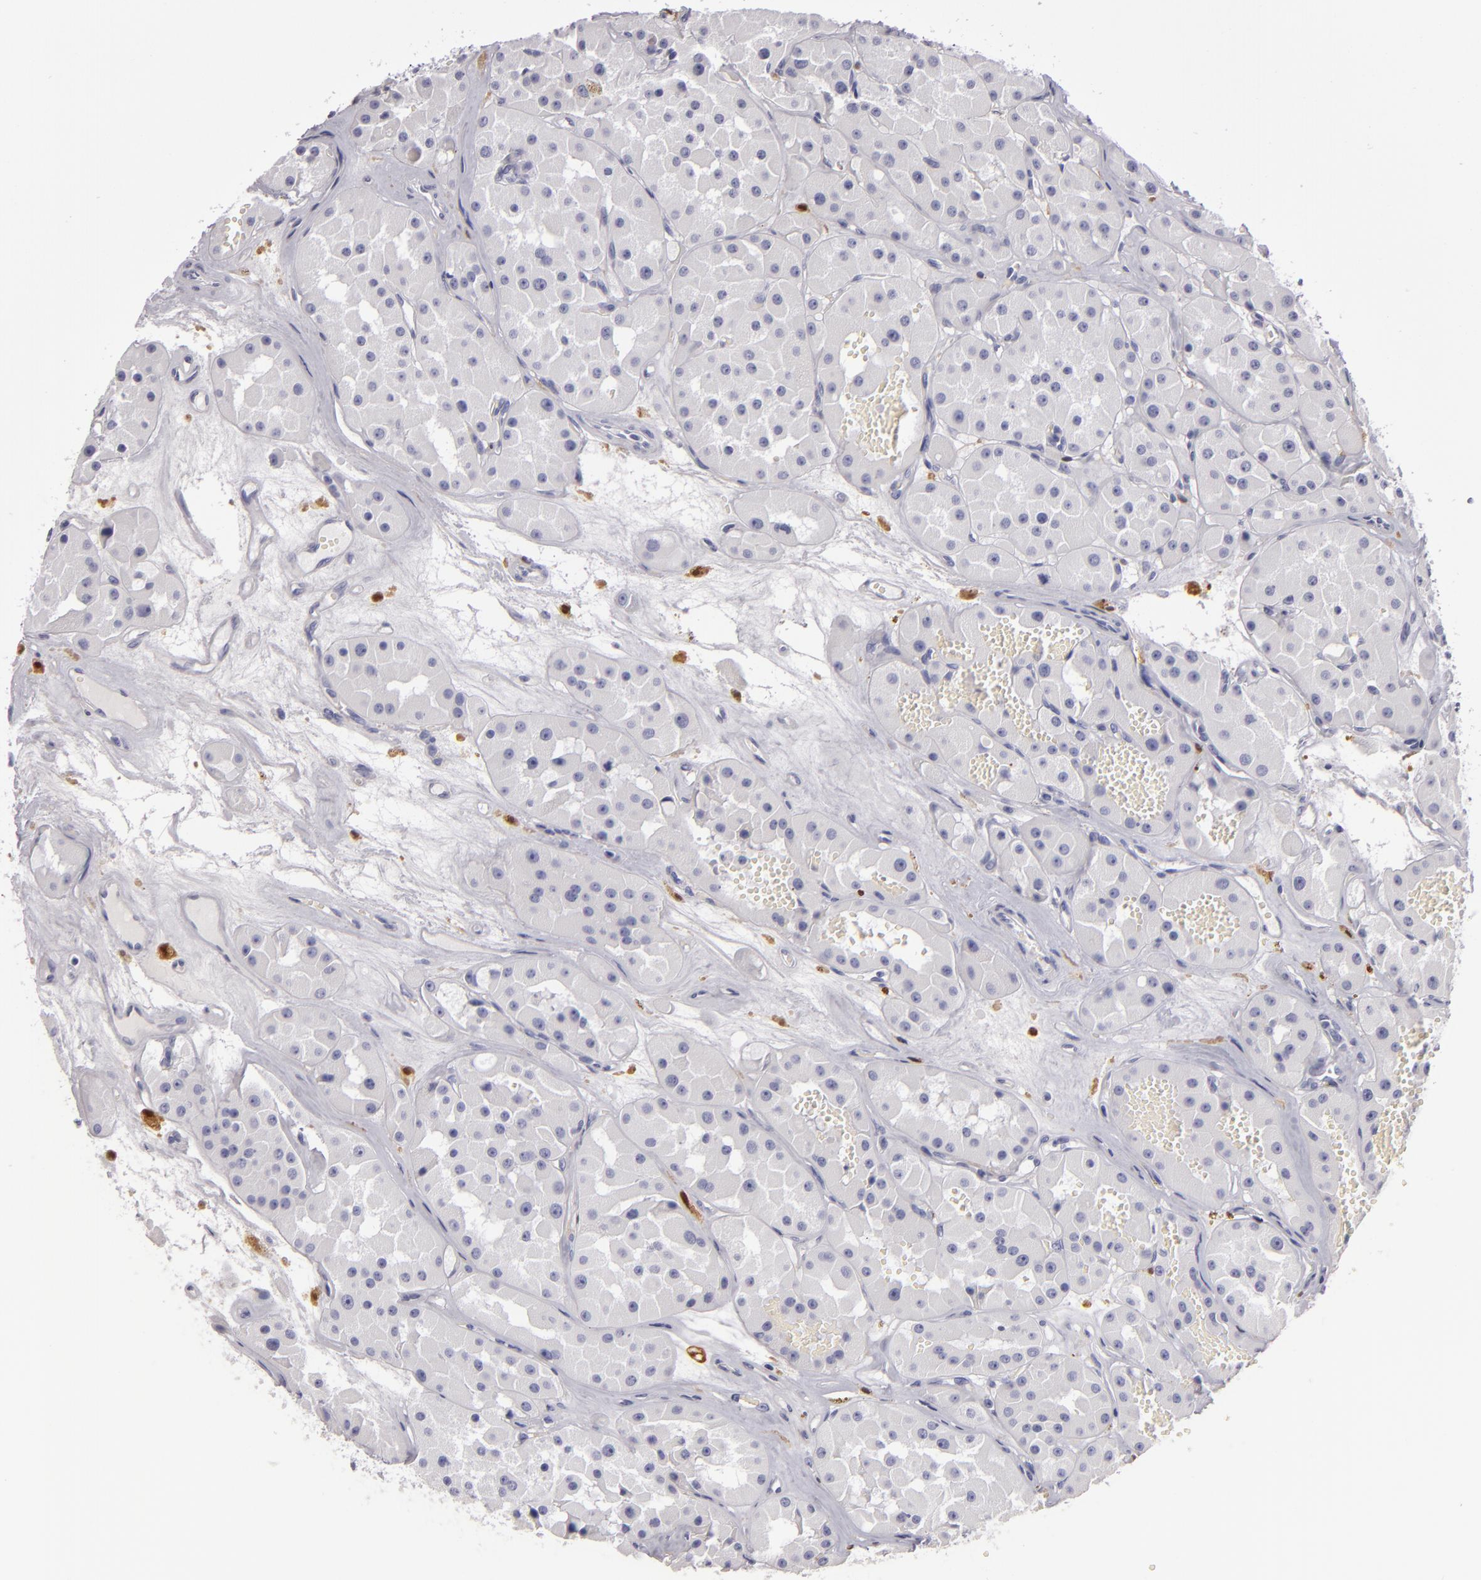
{"staining": {"intensity": "negative", "quantity": "none", "location": "none"}, "tissue": "renal cancer", "cell_type": "Tumor cells", "image_type": "cancer", "snomed": [{"axis": "morphology", "description": "Adenocarcinoma, uncertain malignant potential"}, {"axis": "topography", "description": "Kidney"}], "caption": "Human renal cancer (adenocarcinoma,  uncertain malignant potential) stained for a protein using IHC reveals no staining in tumor cells.", "gene": "F13A1", "patient": {"sex": "male", "age": 63}}